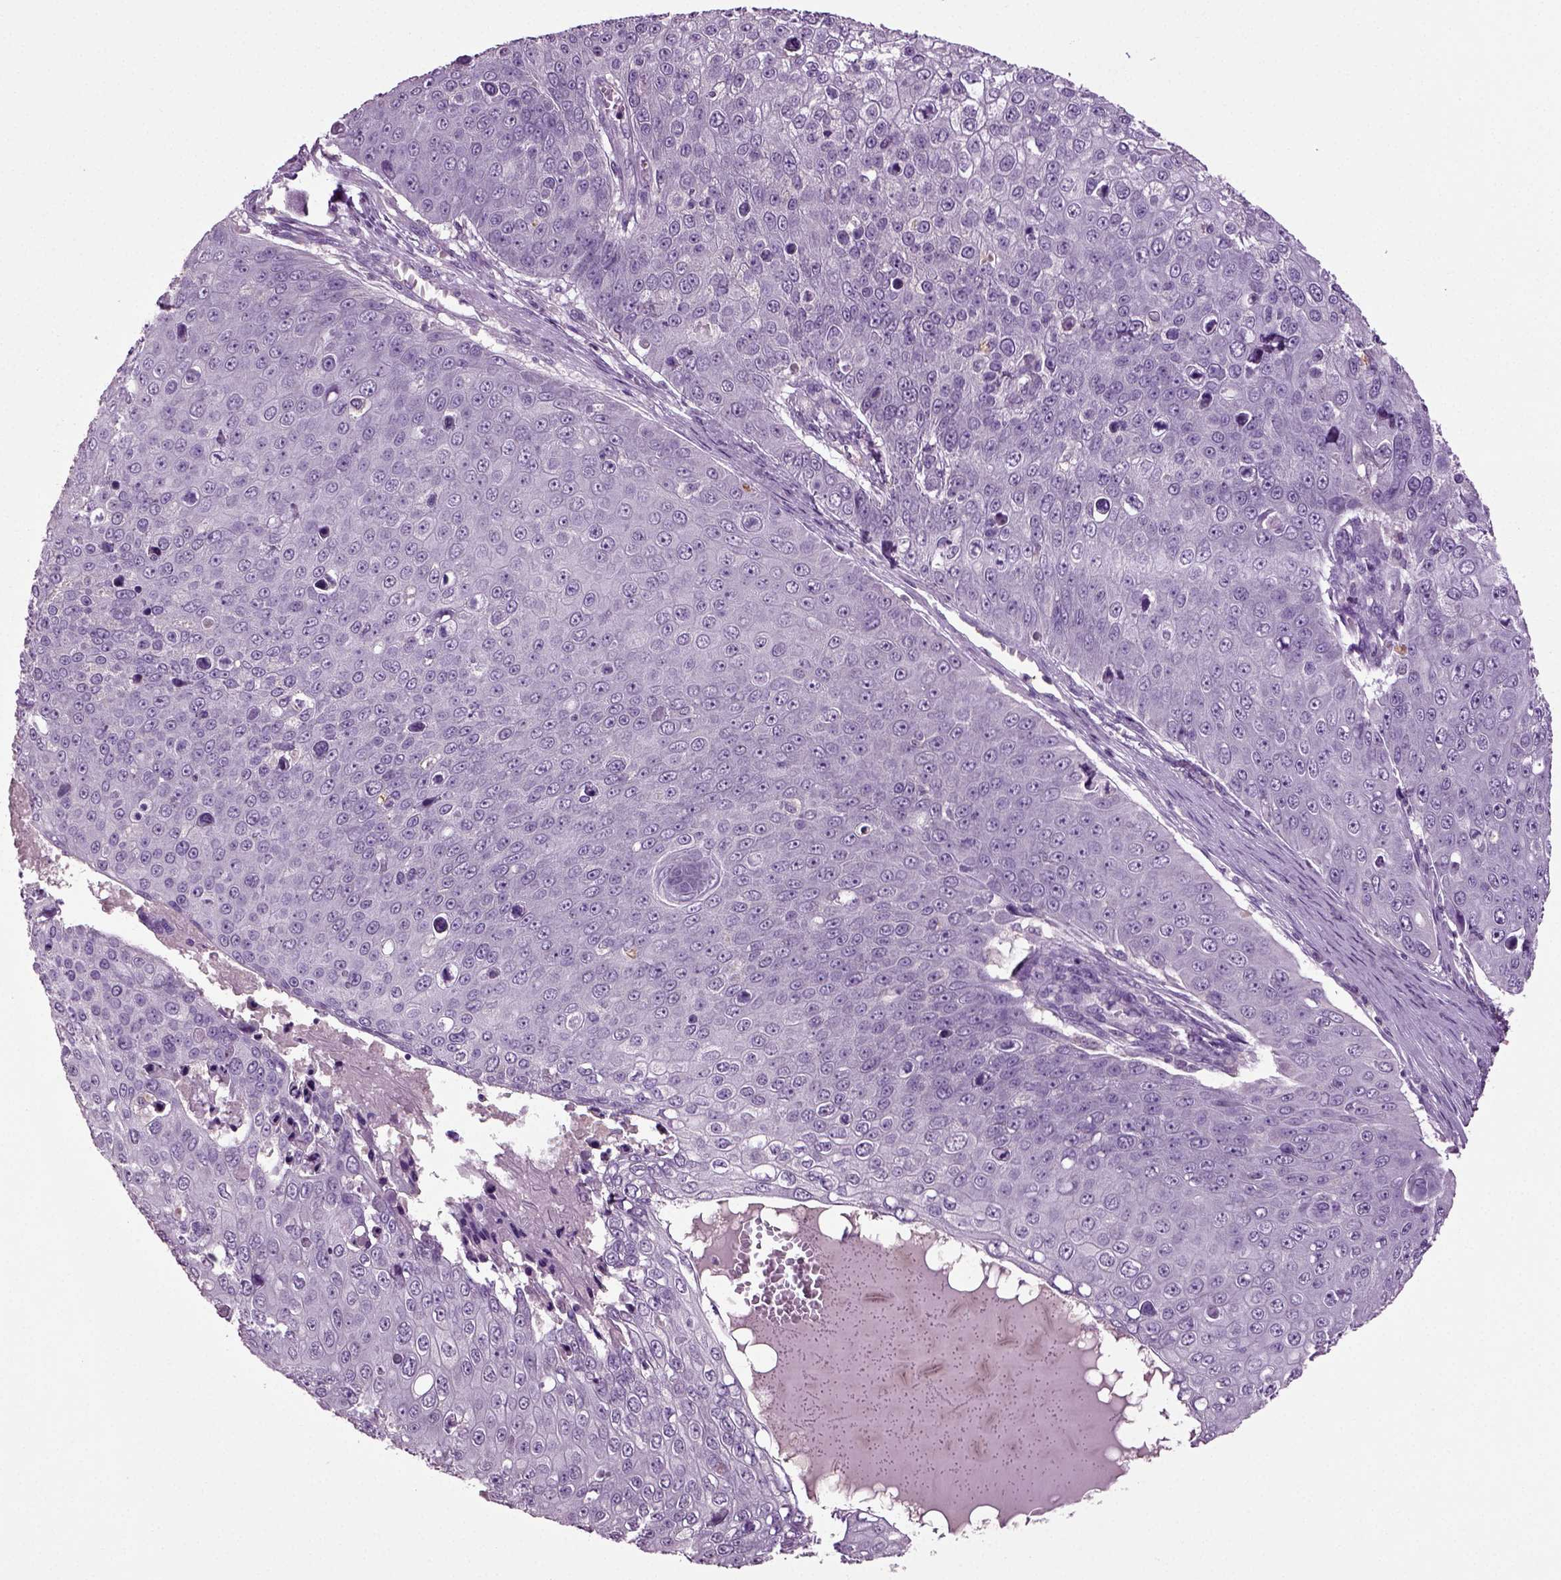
{"staining": {"intensity": "negative", "quantity": "none", "location": "none"}, "tissue": "skin cancer", "cell_type": "Tumor cells", "image_type": "cancer", "snomed": [{"axis": "morphology", "description": "Squamous cell carcinoma, NOS"}, {"axis": "topography", "description": "Skin"}], "caption": "An immunohistochemistry (IHC) photomicrograph of skin cancer (squamous cell carcinoma) is shown. There is no staining in tumor cells of skin cancer (squamous cell carcinoma).", "gene": "DEFB118", "patient": {"sex": "male", "age": 71}}